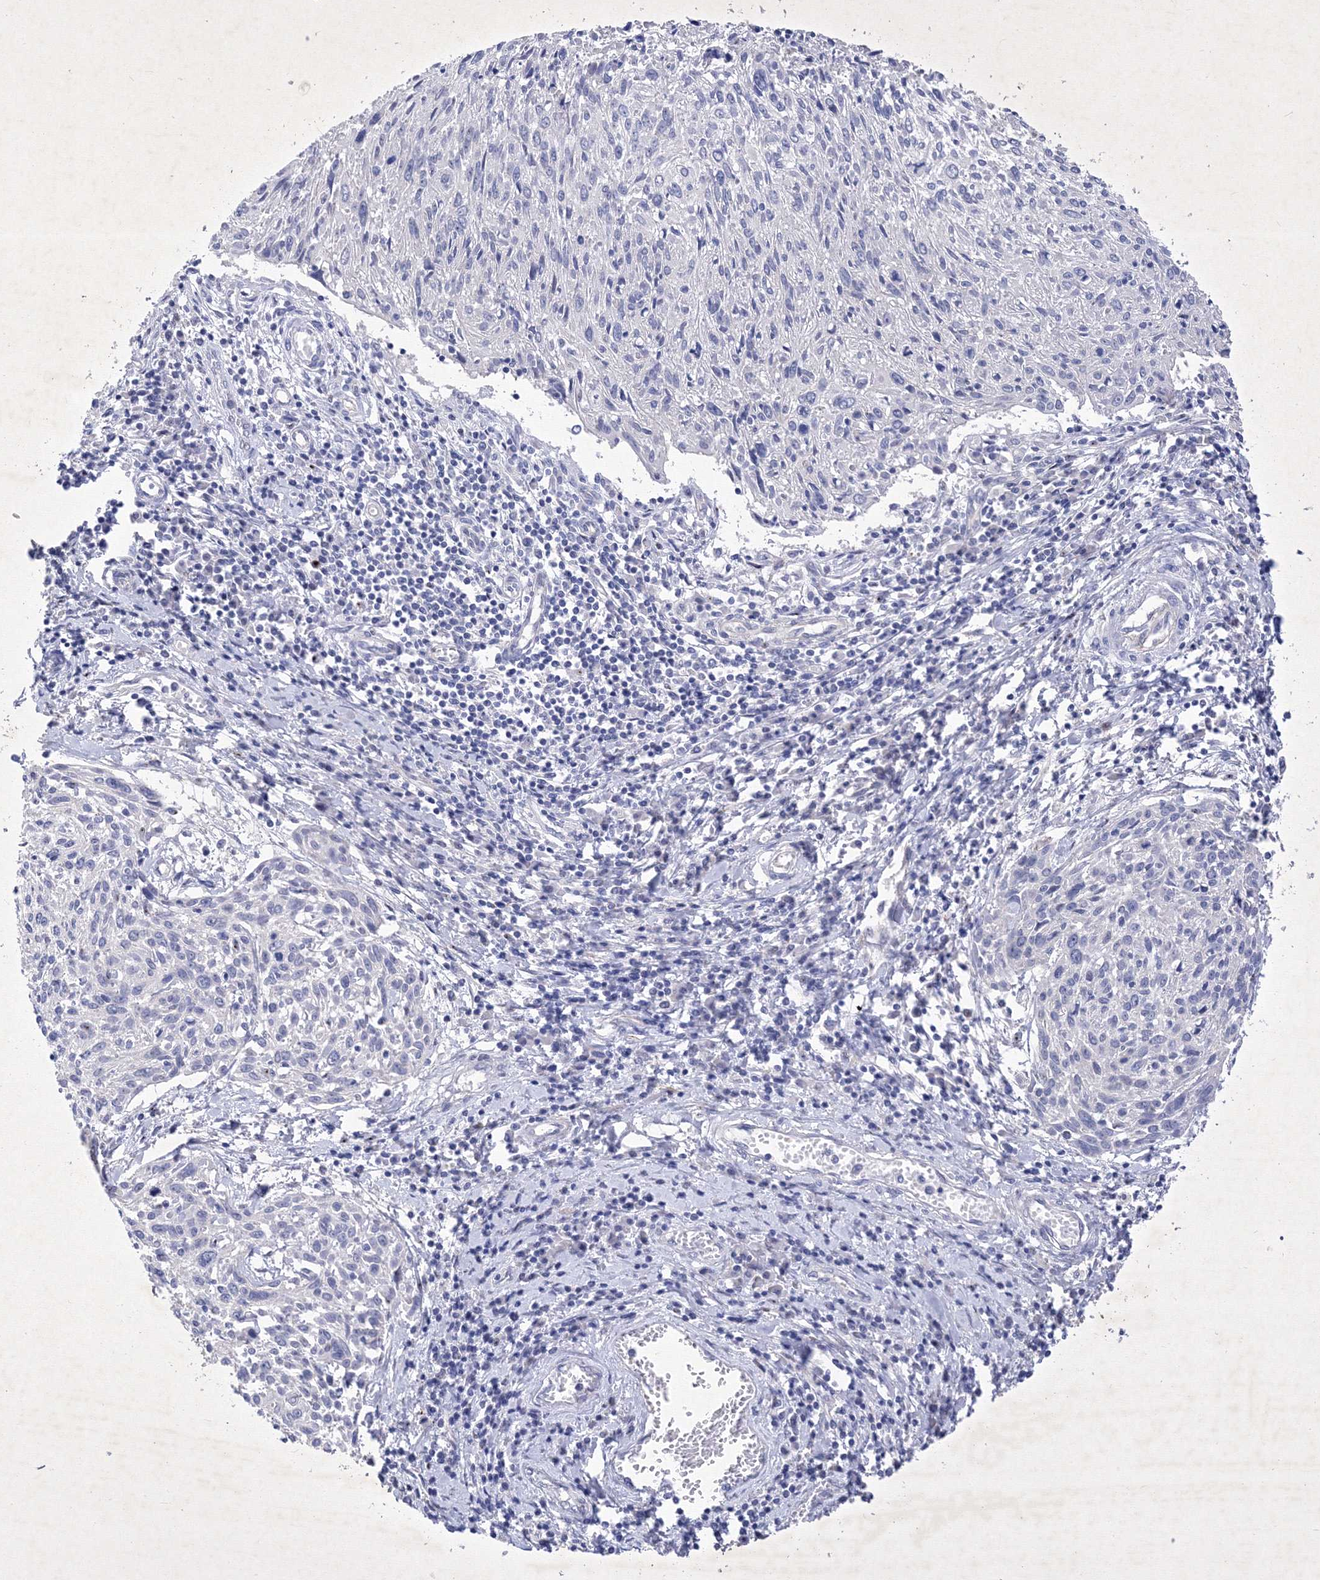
{"staining": {"intensity": "negative", "quantity": "none", "location": "none"}, "tissue": "cervical cancer", "cell_type": "Tumor cells", "image_type": "cancer", "snomed": [{"axis": "morphology", "description": "Squamous cell carcinoma, NOS"}, {"axis": "topography", "description": "Cervix"}], "caption": "The photomicrograph shows no staining of tumor cells in squamous cell carcinoma (cervical).", "gene": "GPN1", "patient": {"sex": "female", "age": 51}}